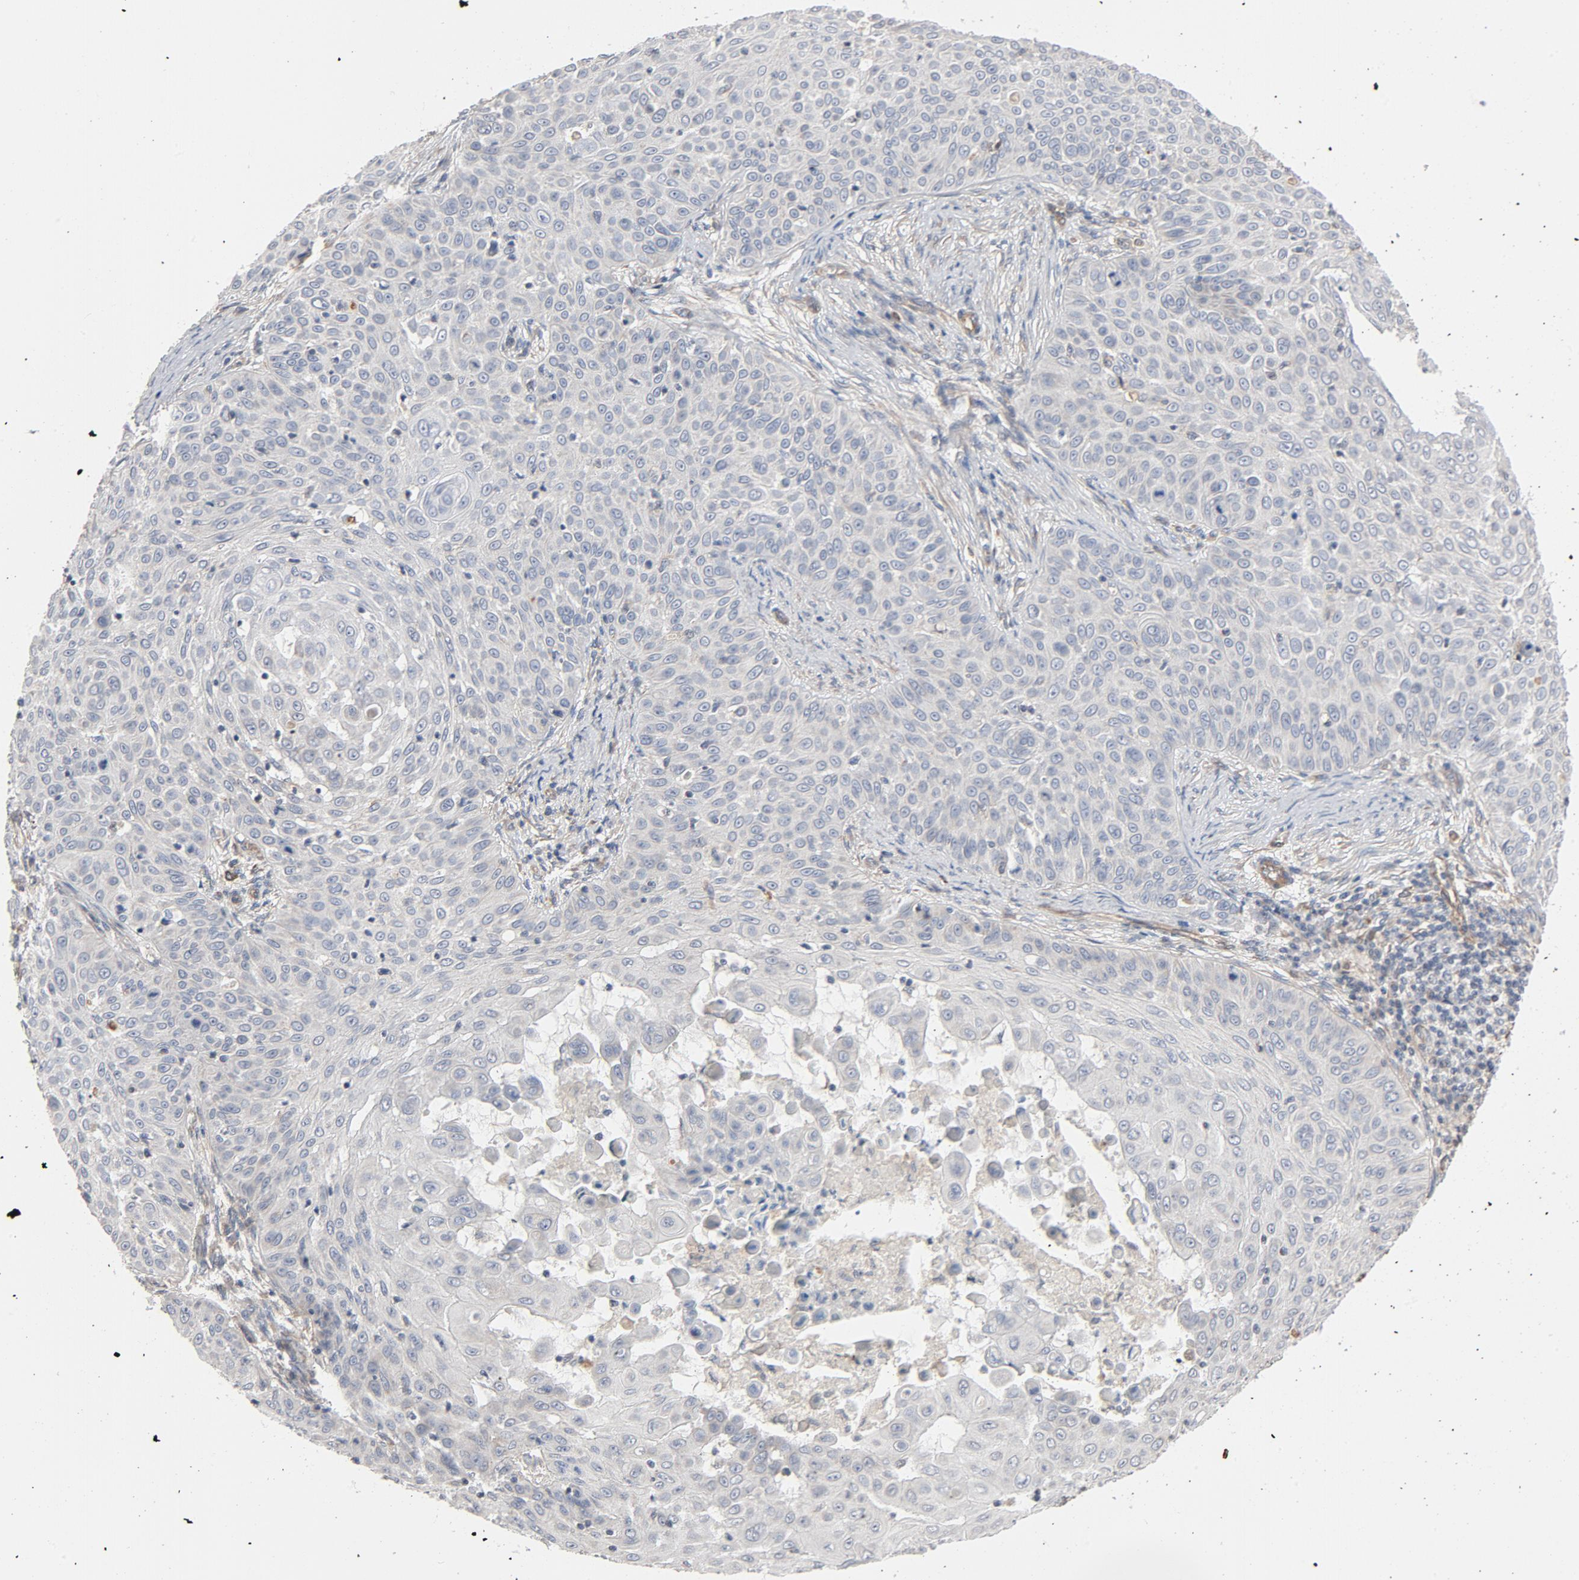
{"staining": {"intensity": "negative", "quantity": "none", "location": "none"}, "tissue": "skin cancer", "cell_type": "Tumor cells", "image_type": "cancer", "snomed": [{"axis": "morphology", "description": "Squamous cell carcinoma, NOS"}, {"axis": "topography", "description": "Skin"}], "caption": "Human skin cancer (squamous cell carcinoma) stained for a protein using IHC demonstrates no expression in tumor cells.", "gene": "TRIOBP", "patient": {"sex": "male", "age": 82}}